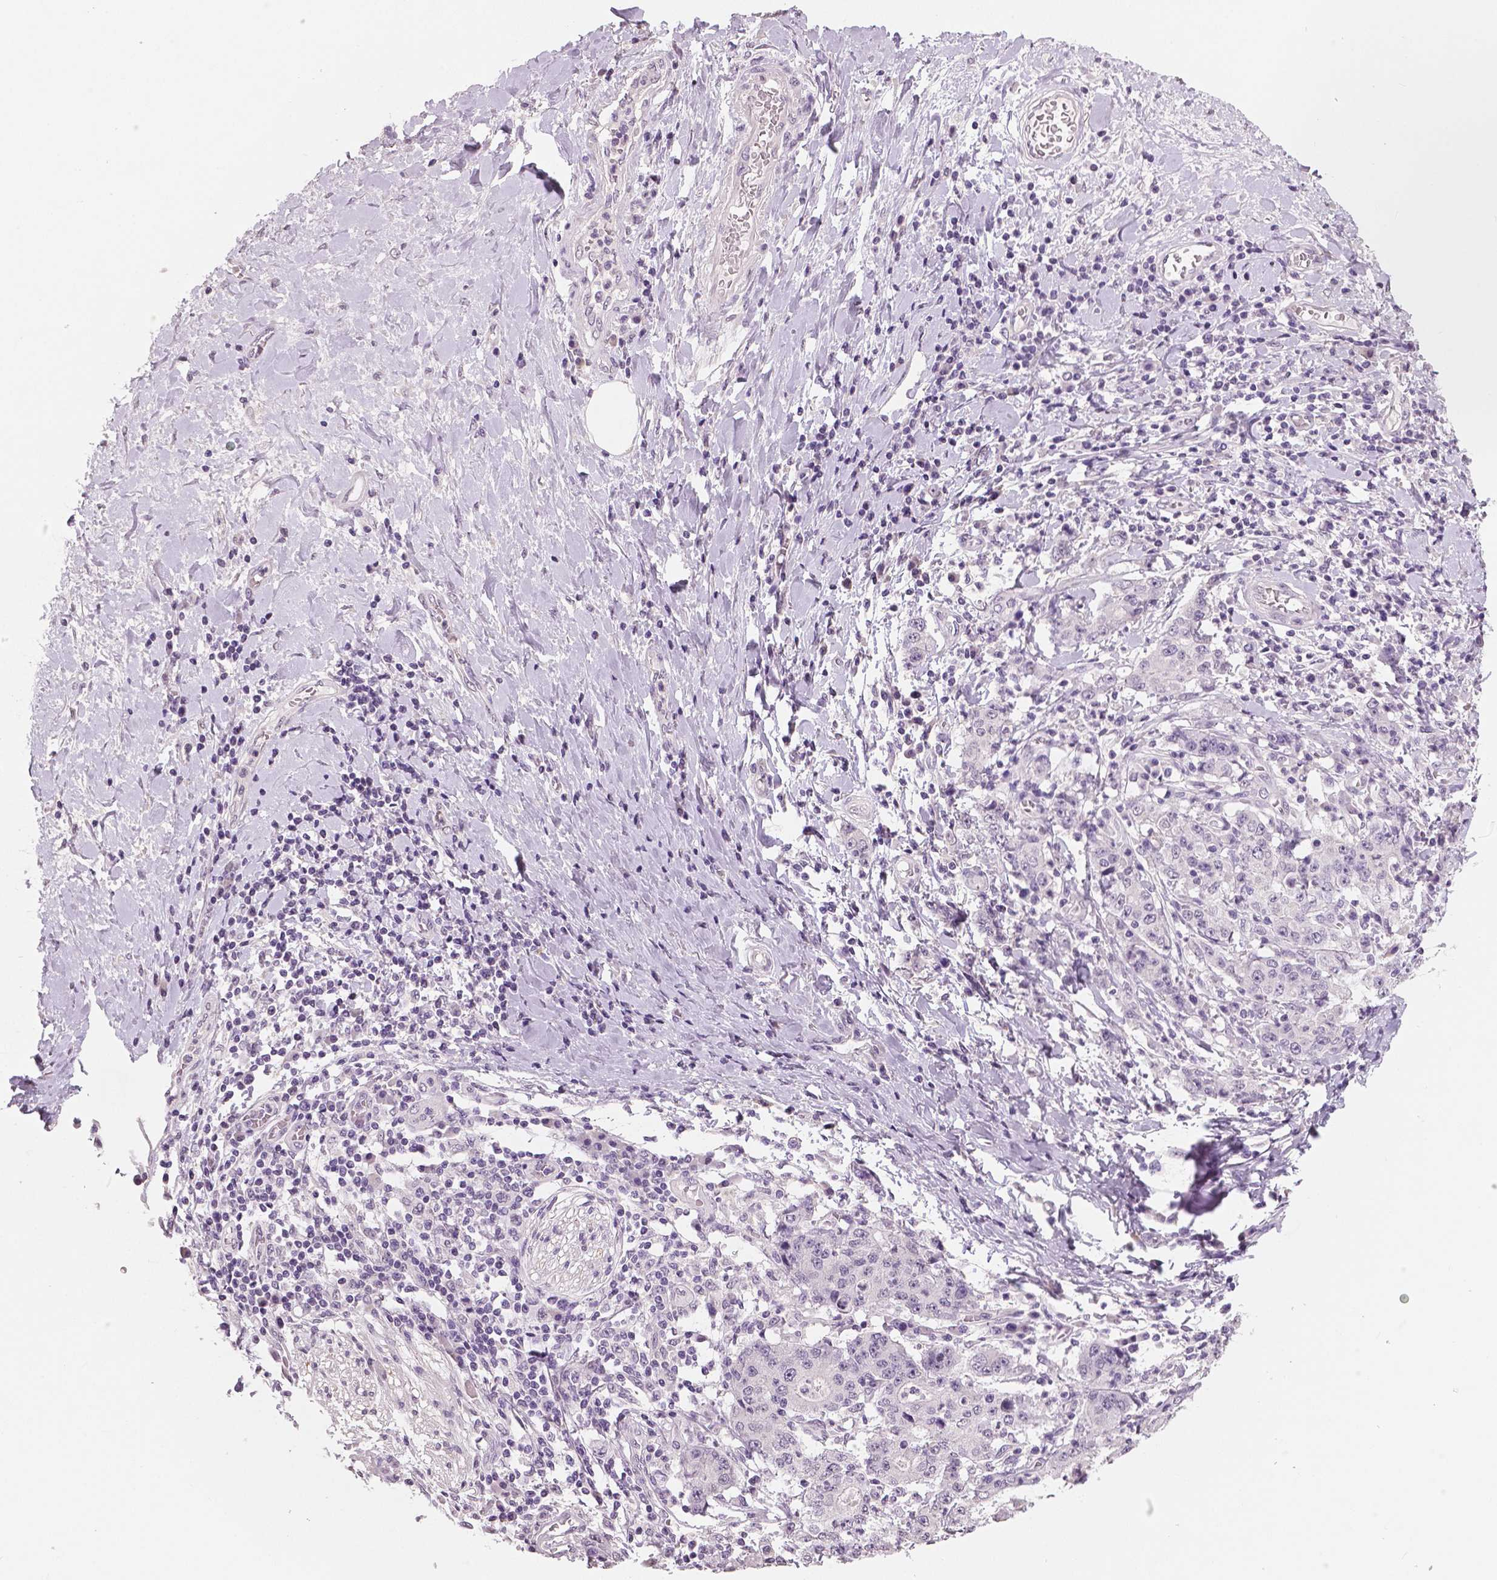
{"staining": {"intensity": "negative", "quantity": "none", "location": "none"}, "tissue": "stomach cancer", "cell_type": "Tumor cells", "image_type": "cancer", "snomed": [{"axis": "morphology", "description": "Normal tissue, NOS"}, {"axis": "morphology", "description": "Adenocarcinoma, NOS"}, {"axis": "topography", "description": "Stomach, upper"}, {"axis": "topography", "description": "Stomach"}], "caption": "DAB (3,3'-diaminobenzidine) immunohistochemical staining of stomach cancer (adenocarcinoma) displays no significant expression in tumor cells.", "gene": "NECAB1", "patient": {"sex": "male", "age": 59}}